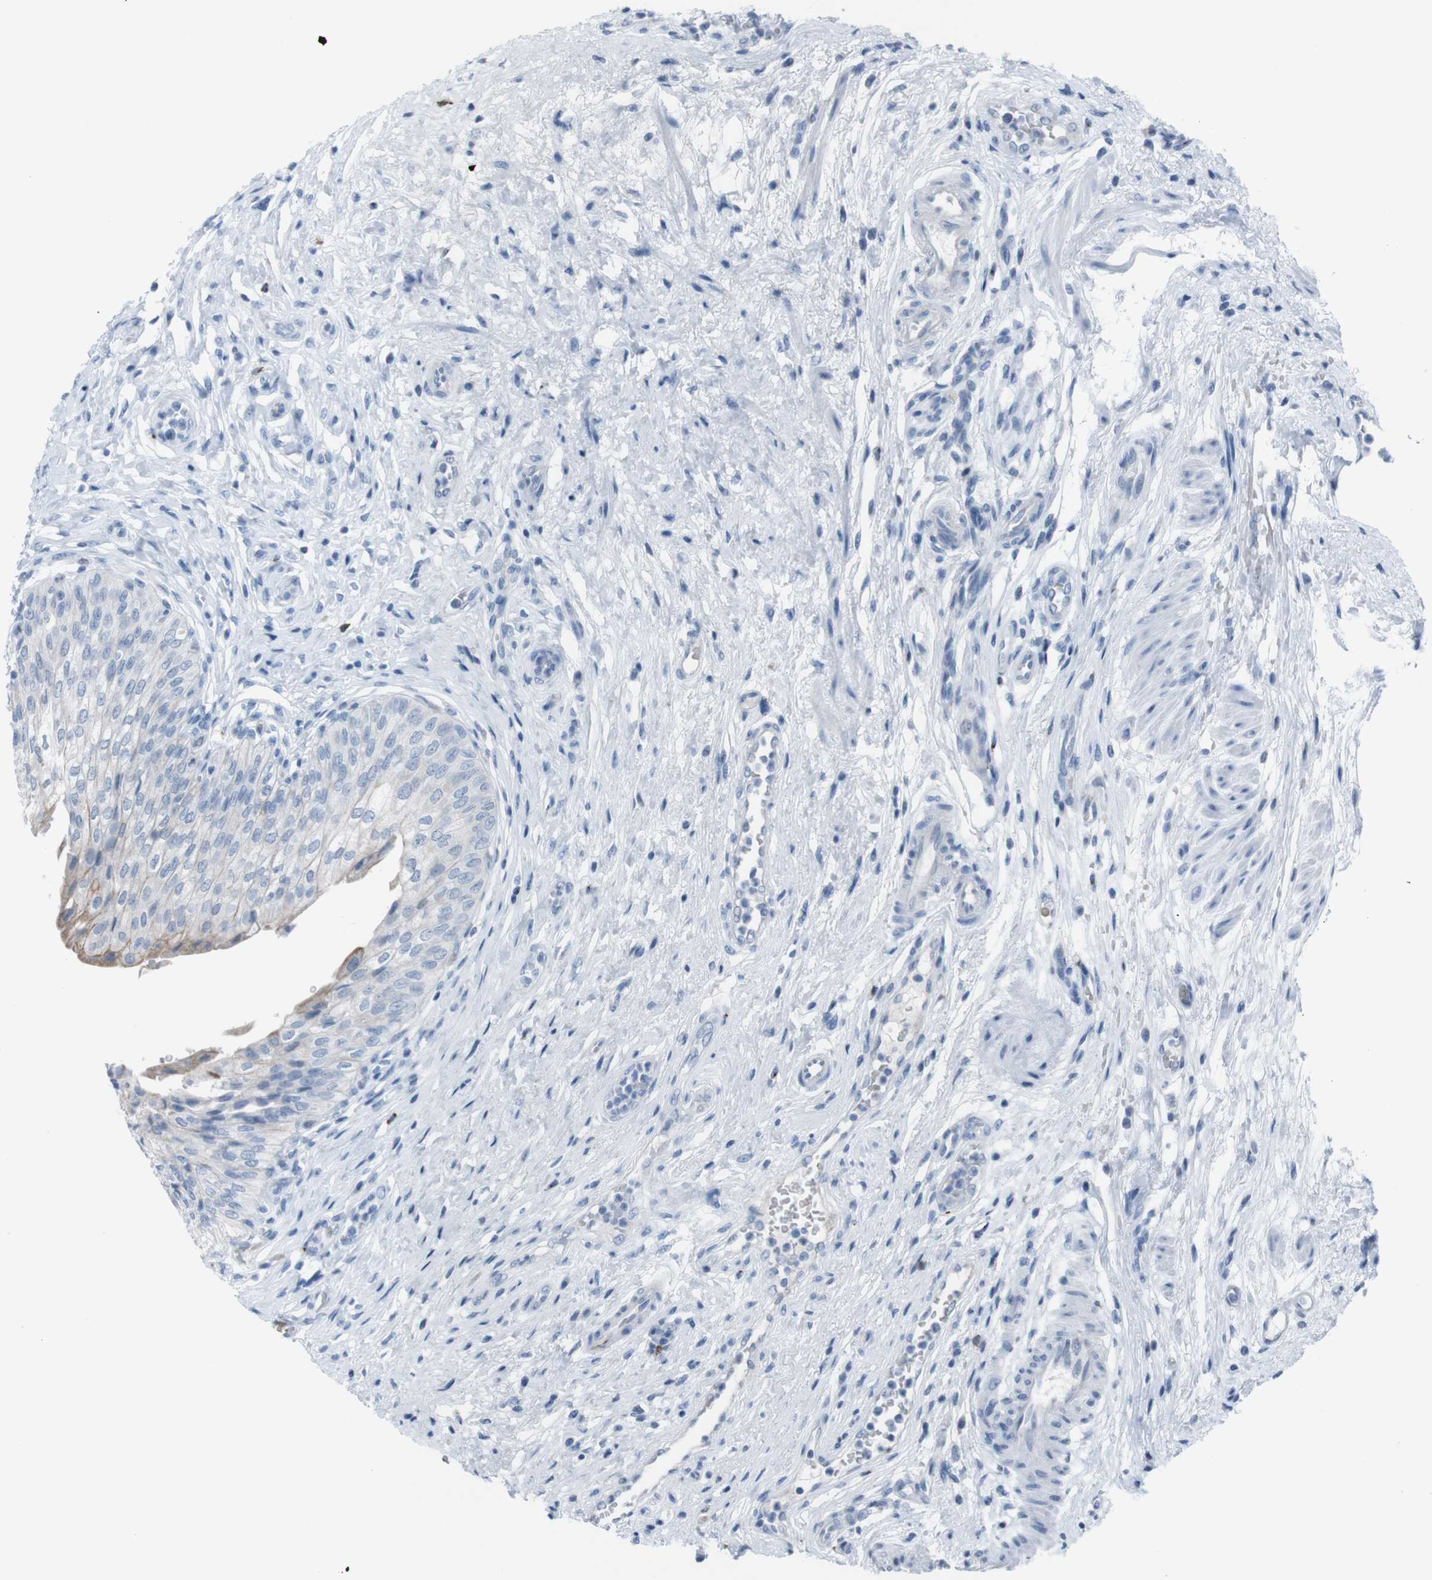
{"staining": {"intensity": "strong", "quantity": "<25%", "location": "cytoplasmic/membranous"}, "tissue": "urinary bladder", "cell_type": "Urothelial cells", "image_type": "normal", "snomed": [{"axis": "morphology", "description": "Normal tissue, NOS"}, {"axis": "topography", "description": "Urinary bladder"}], "caption": "This photomicrograph shows immunohistochemistry staining of unremarkable urinary bladder, with medium strong cytoplasmic/membranous expression in approximately <25% of urothelial cells.", "gene": "ST6GAL1", "patient": {"sex": "male", "age": 46}}